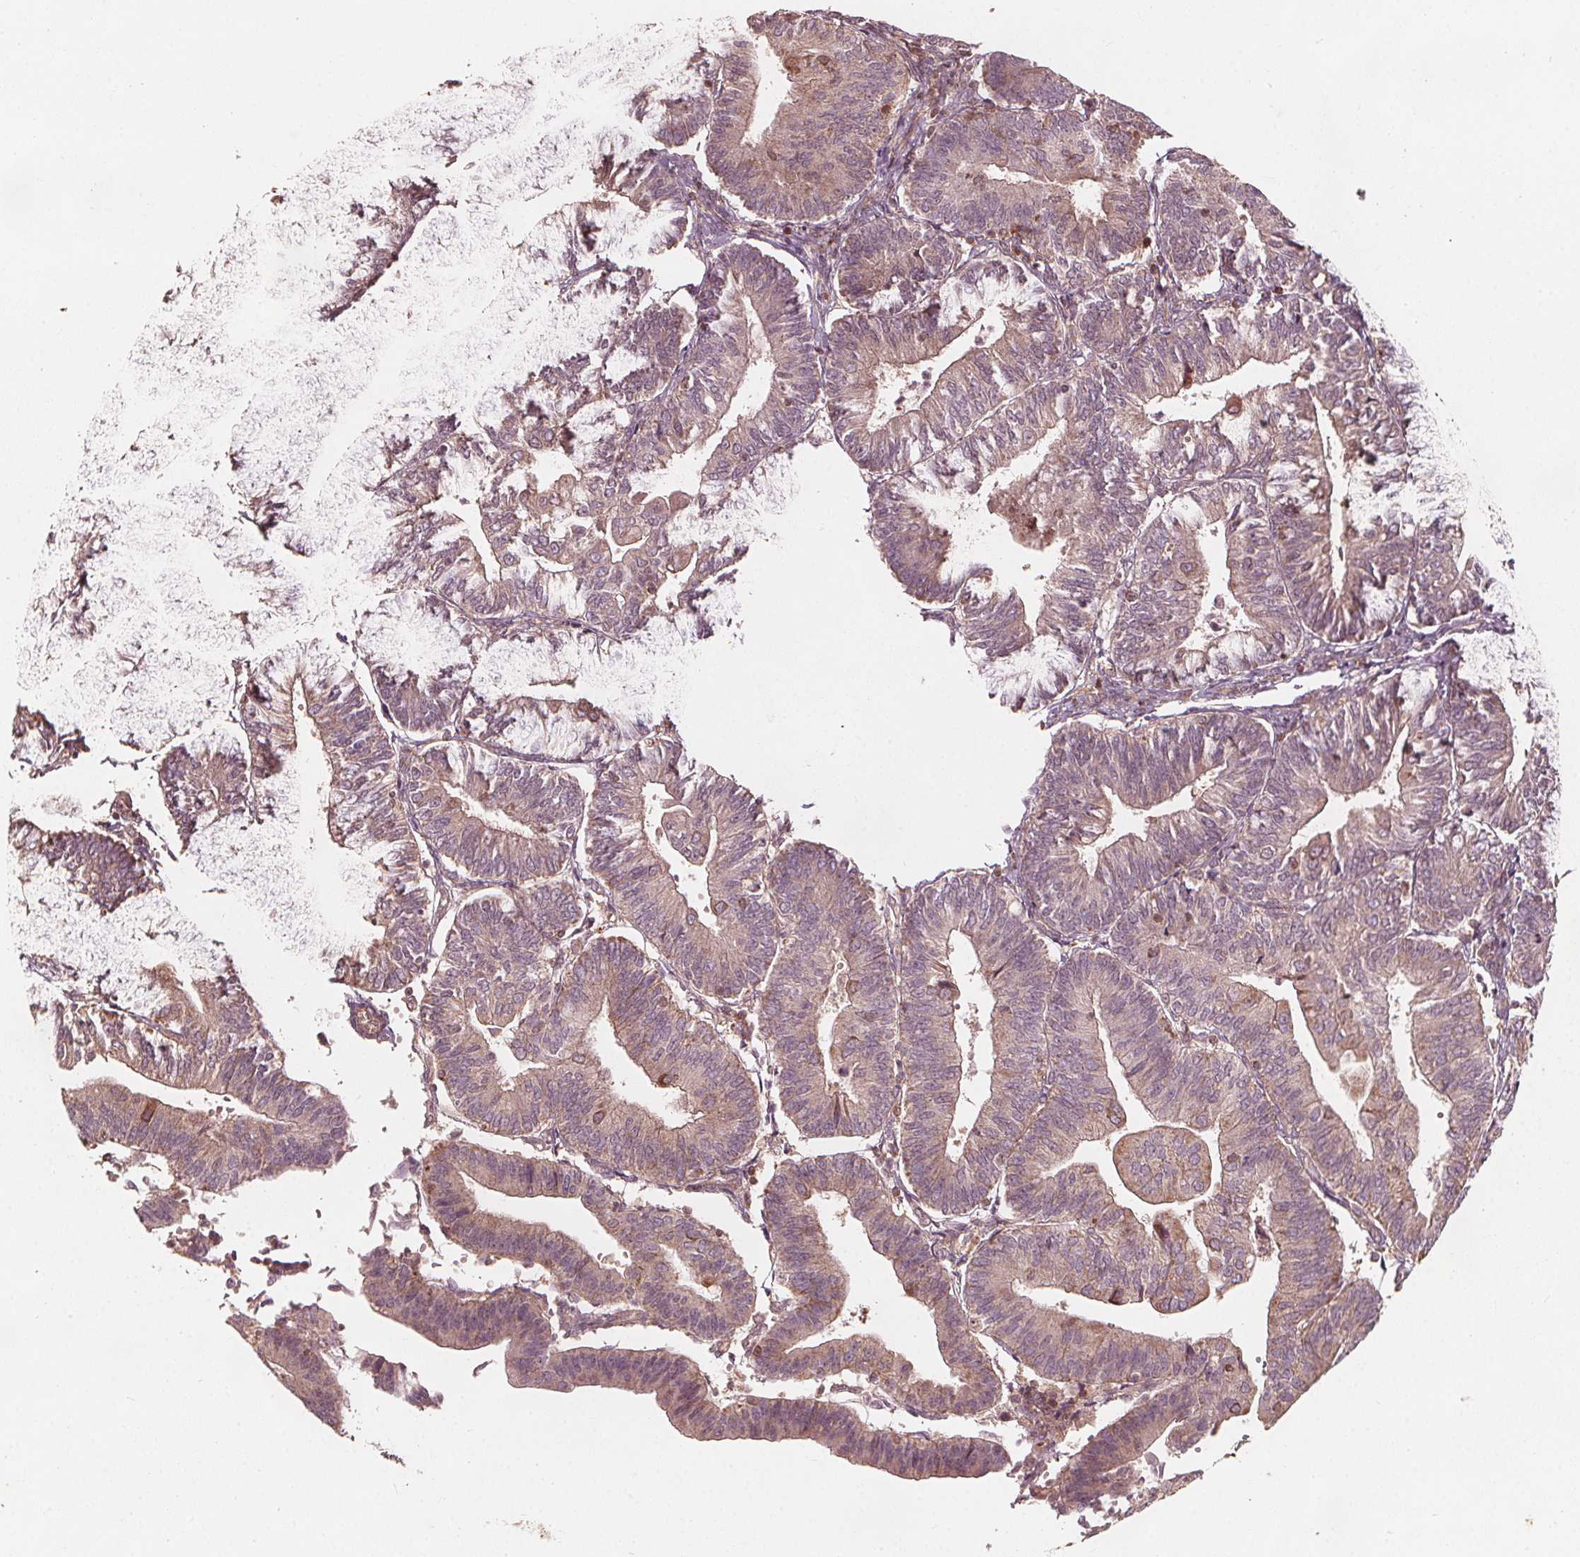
{"staining": {"intensity": "moderate", "quantity": ">75%", "location": "cytoplasmic/membranous"}, "tissue": "endometrial cancer", "cell_type": "Tumor cells", "image_type": "cancer", "snomed": [{"axis": "morphology", "description": "Adenocarcinoma, NOS"}, {"axis": "topography", "description": "Endometrium"}], "caption": "Immunohistochemical staining of human endometrial adenocarcinoma reveals medium levels of moderate cytoplasmic/membranous staining in about >75% of tumor cells.", "gene": "AIP", "patient": {"sex": "female", "age": 65}}